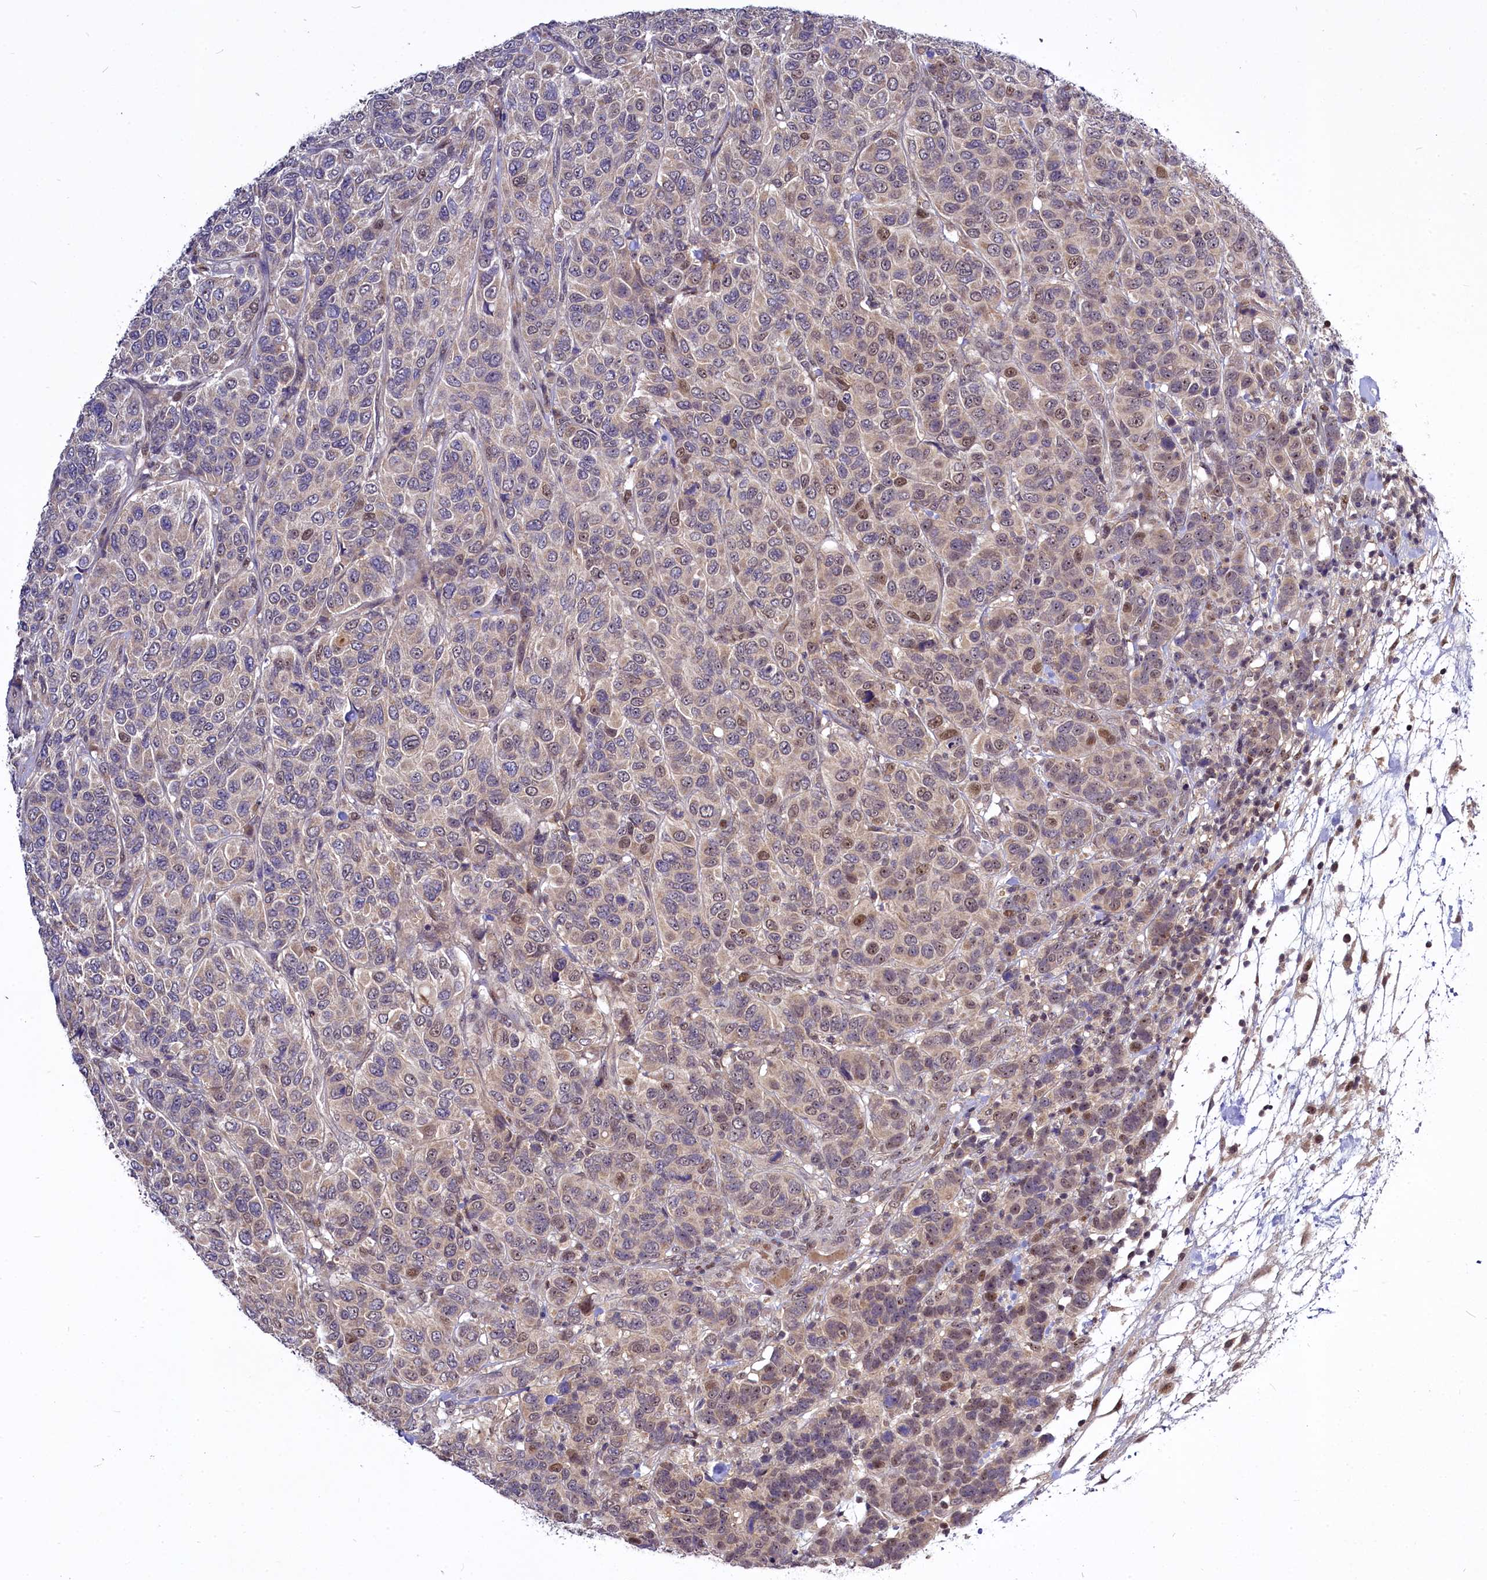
{"staining": {"intensity": "moderate", "quantity": "<25%", "location": "nuclear"}, "tissue": "breast cancer", "cell_type": "Tumor cells", "image_type": "cancer", "snomed": [{"axis": "morphology", "description": "Duct carcinoma"}, {"axis": "topography", "description": "Breast"}], "caption": "Immunohistochemistry (IHC) staining of breast intraductal carcinoma, which shows low levels of moderate nuclear staining in about <25% of tumor cells indicating moderate nuclear protein expression. The staining was performed using DAB (3,3'-diaminobenzidine) (brown) for protein detection and nuclei were counterstained in hematoxylin (blue).", "gene": "MAML2", "patient": {"sex": "female", "age": 55}}